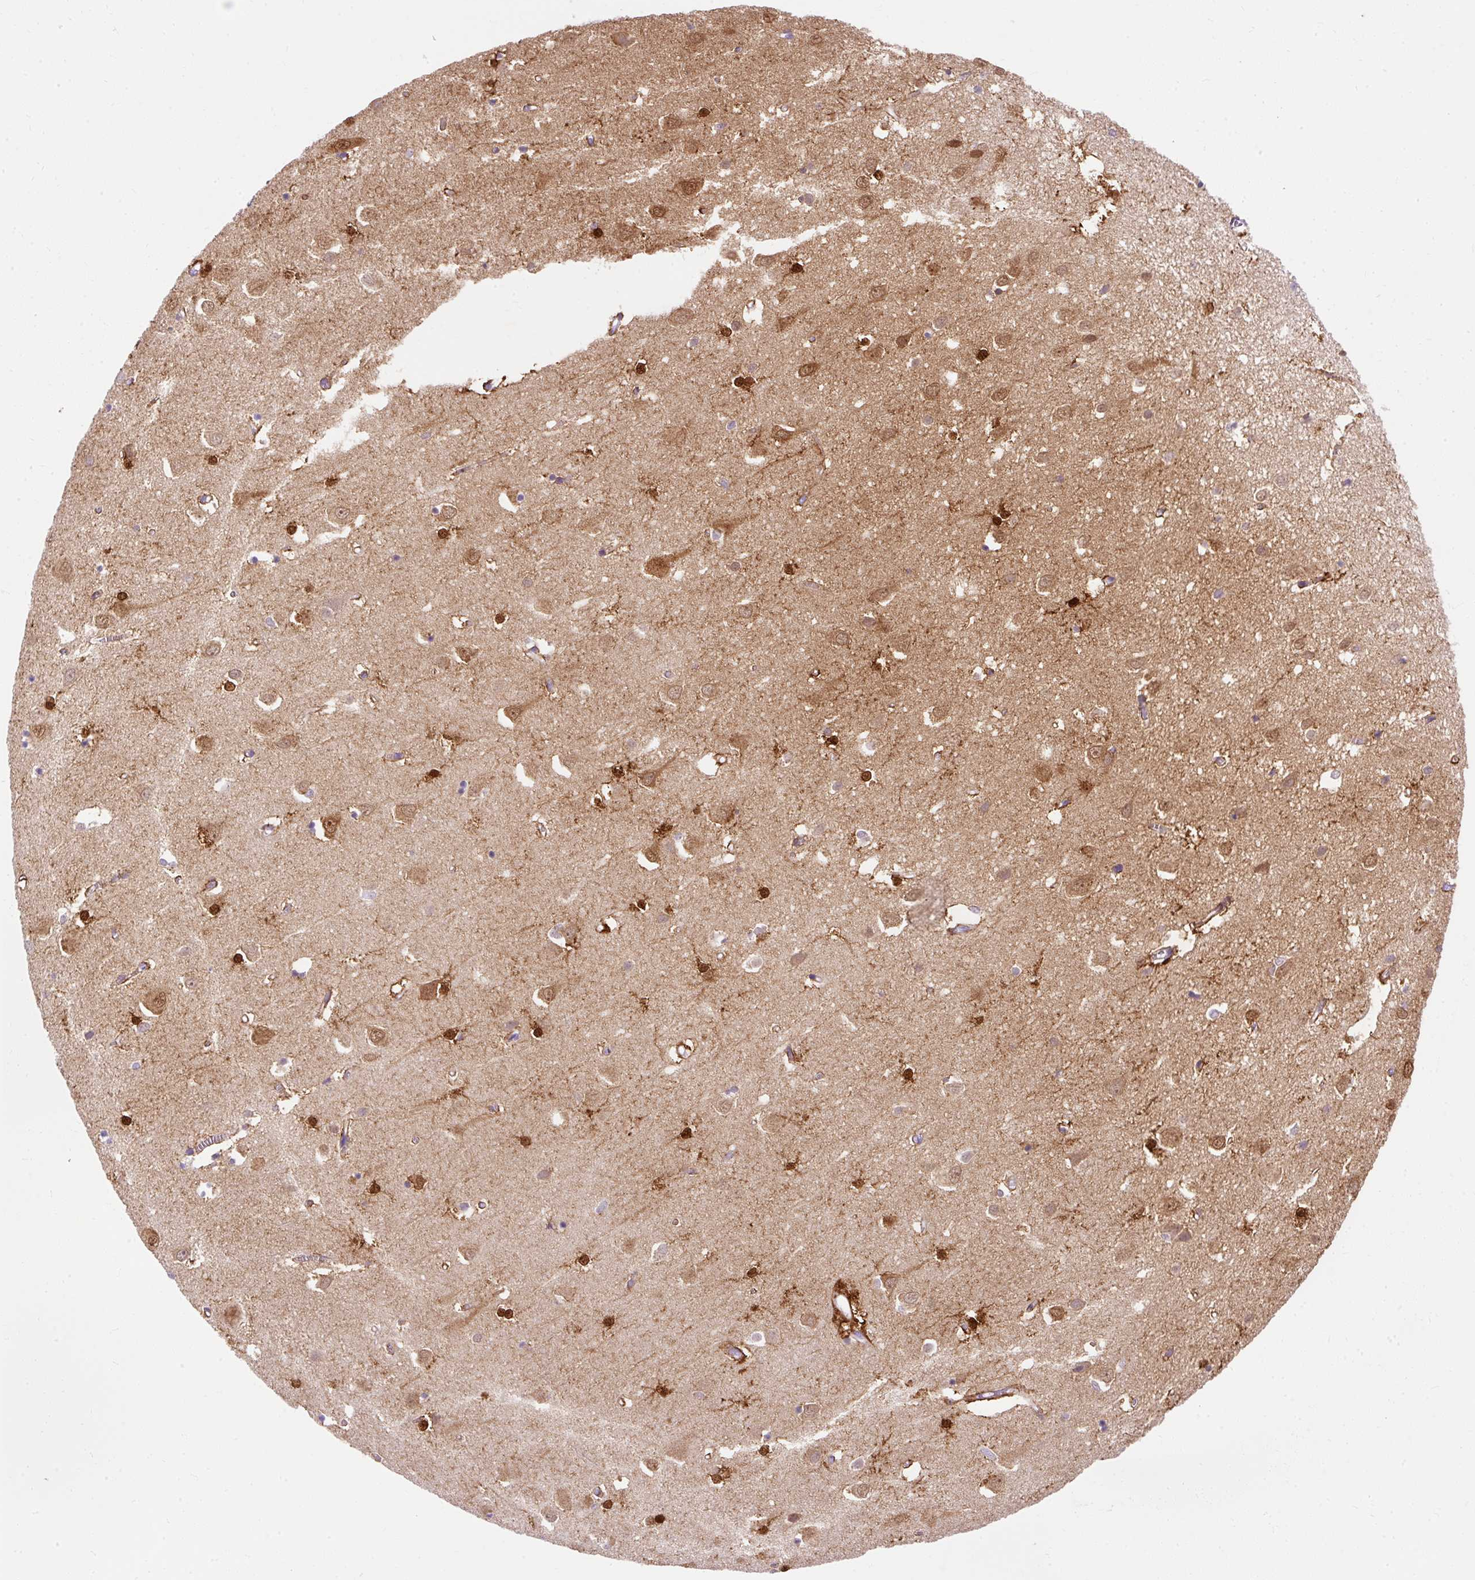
{"staining": {"intensity": "moderate", "quantity": ">75%", "location": "cytoplasmic/membranous"}, "tissue": "cerebral cortex", "cell_type": "Endothelial cells", "image_type": "normal", "snomed": [{"axis": "morphology", "description": "Normal tissue, NOS"}, {"axis": "topography", "description": "Cerebral cortex"}], "caption": "Brown immunohistochemical staining in unremarkable cerebral cortex exhibits moderate cytoplasmic/membranous expression in about >75% of endothelial cells.", "gene": "OR4K15", "patient": {"sex": "male", "age": 70}}